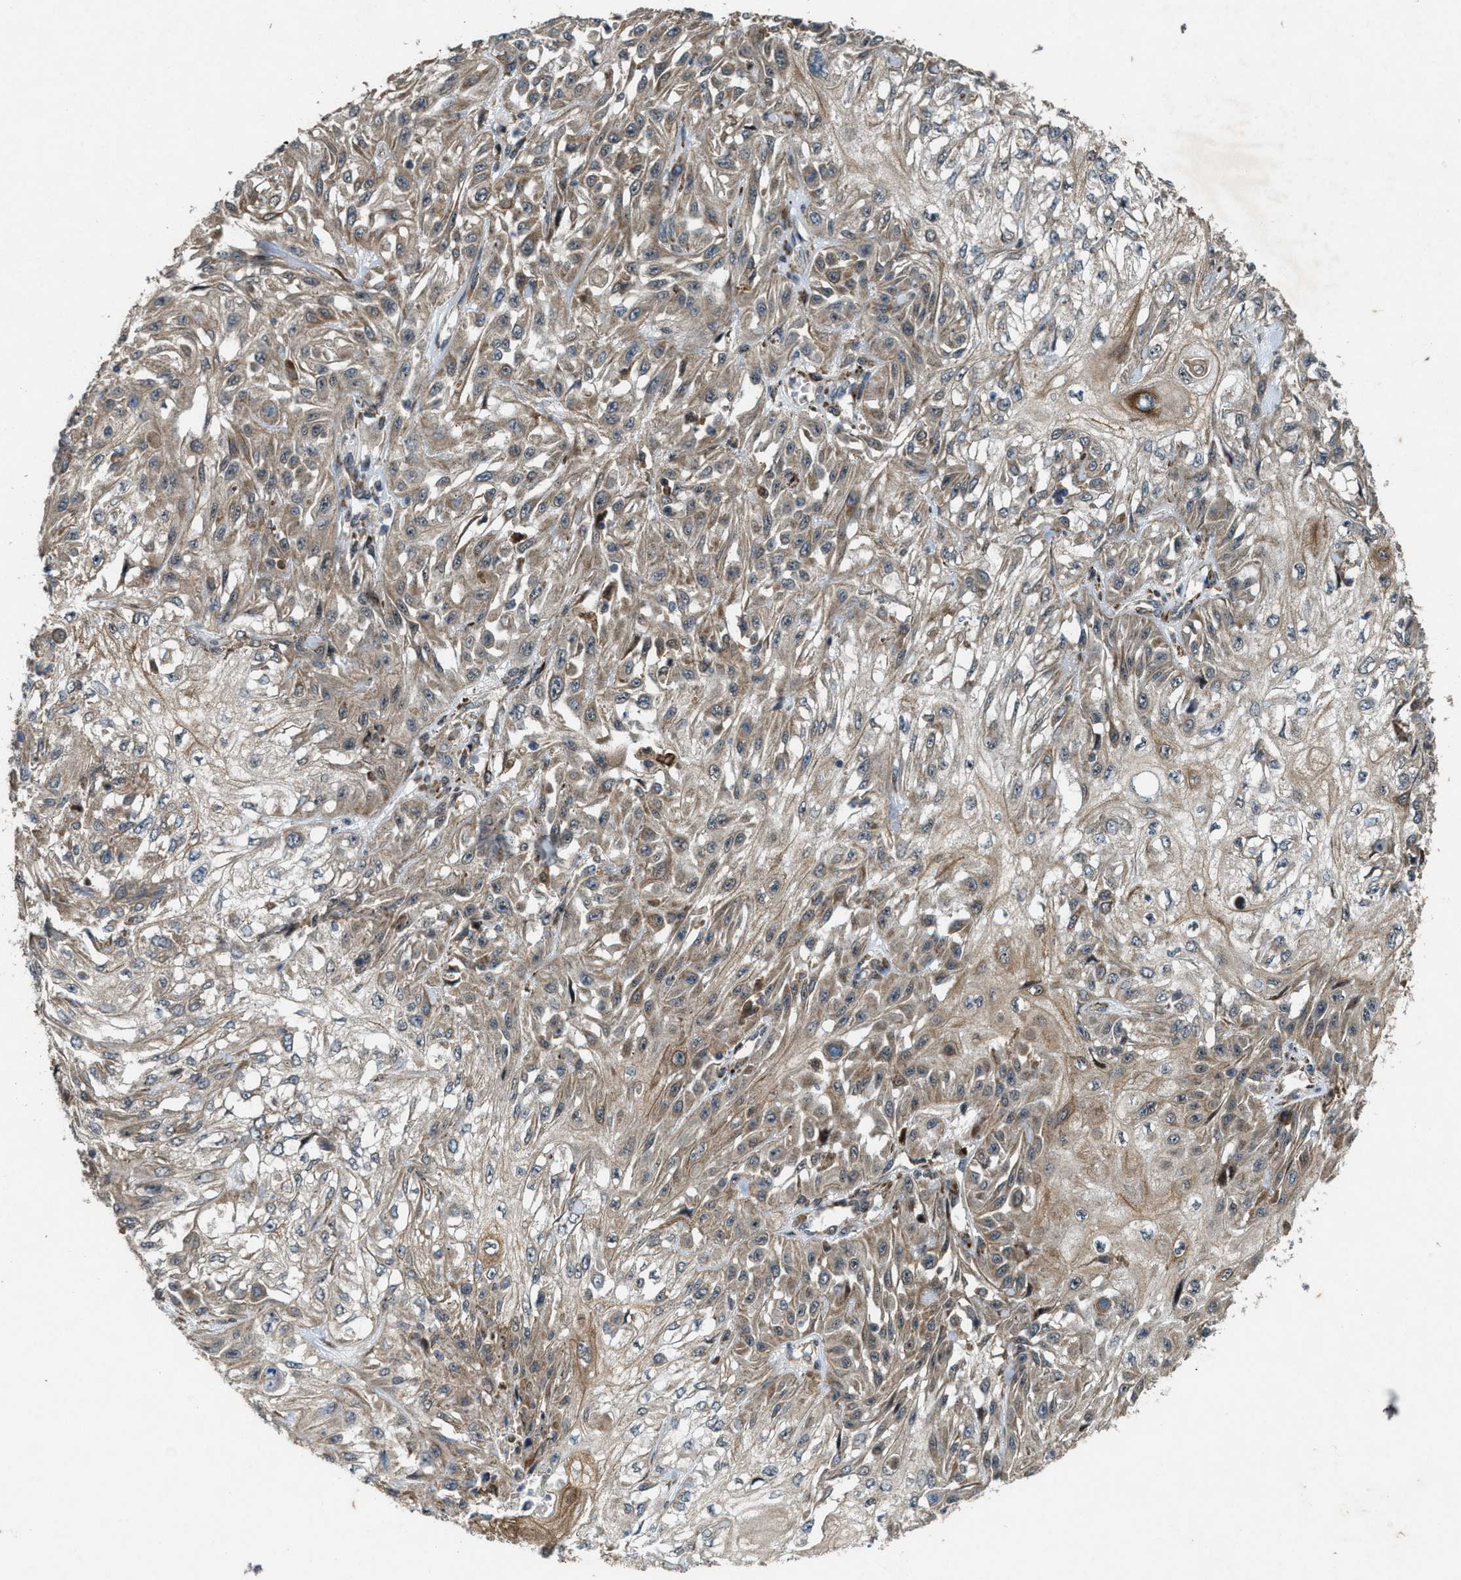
{"staining": {"intensity": "weak", "quantity": ">75%", "location": "cytoplasmic/membranous"}, "tissue": "skin cancer", "cell_type": "Tumor cells", "image_type": "cancer", "snomed": [{"axis": "morphology", "description": "Squamous cell carcinoma, NOS"}, {"axis": "morphology", "description": "Squamous cell carcinoma, metastatic, NOS"}, {"axis": "topography", "description": "Skin"}, {"axis": "topography", "description": "Lymph node"}], "caption": "A high-resolution histopathology image shows immunohistochemistry staining of skin squamous cell carcinoma, which exhibits weak cytoplasmic/membranous positivity in about >75% of tumor cells. Nuclei are stained in blue.", "gene": "LRRC72", "patient": {"sex": "male", "age": 75}}